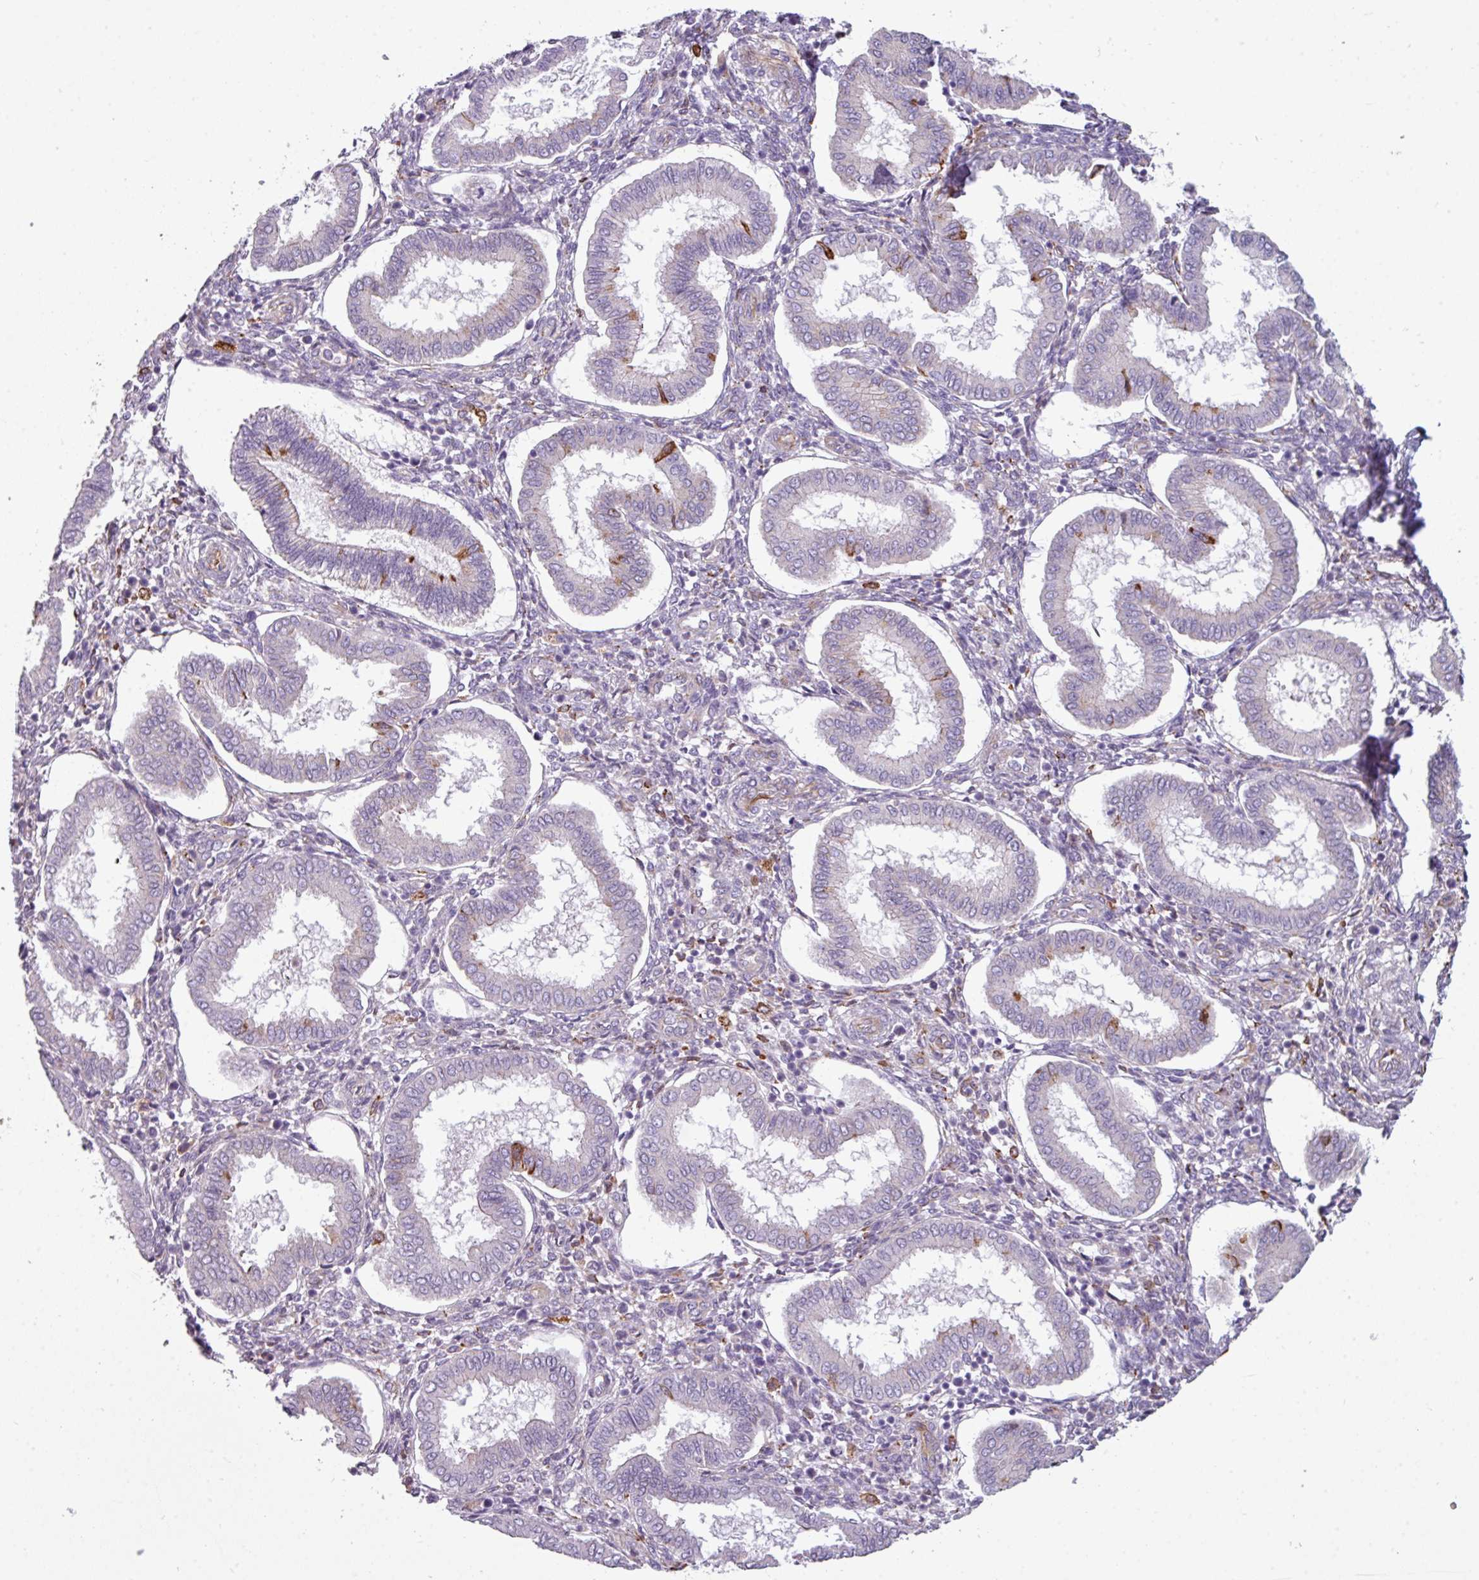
{"staining": {"intensity": "negative", "quantity": "none", "location": "none"}, "tissue": "endometrium", "cell_type": "Cells in endometrial stroma", "image_type": "normal", "snomed": [{"axis": "morphology", "description": "Normal tissue, NOS"}, {"axis": "topography", "description": "Endometrium"}], "caption": "Cells in endometrial stroma are negative for protein expression in normal human endometrium. Brightfield microscopy of IHC stained with DAB (3,3'-diaminobenzidine) (brown) and hematoxylin (blue), captured at high magnification.", "gene": "BUD23", "patient": {"sex": "female", "age": 24}}